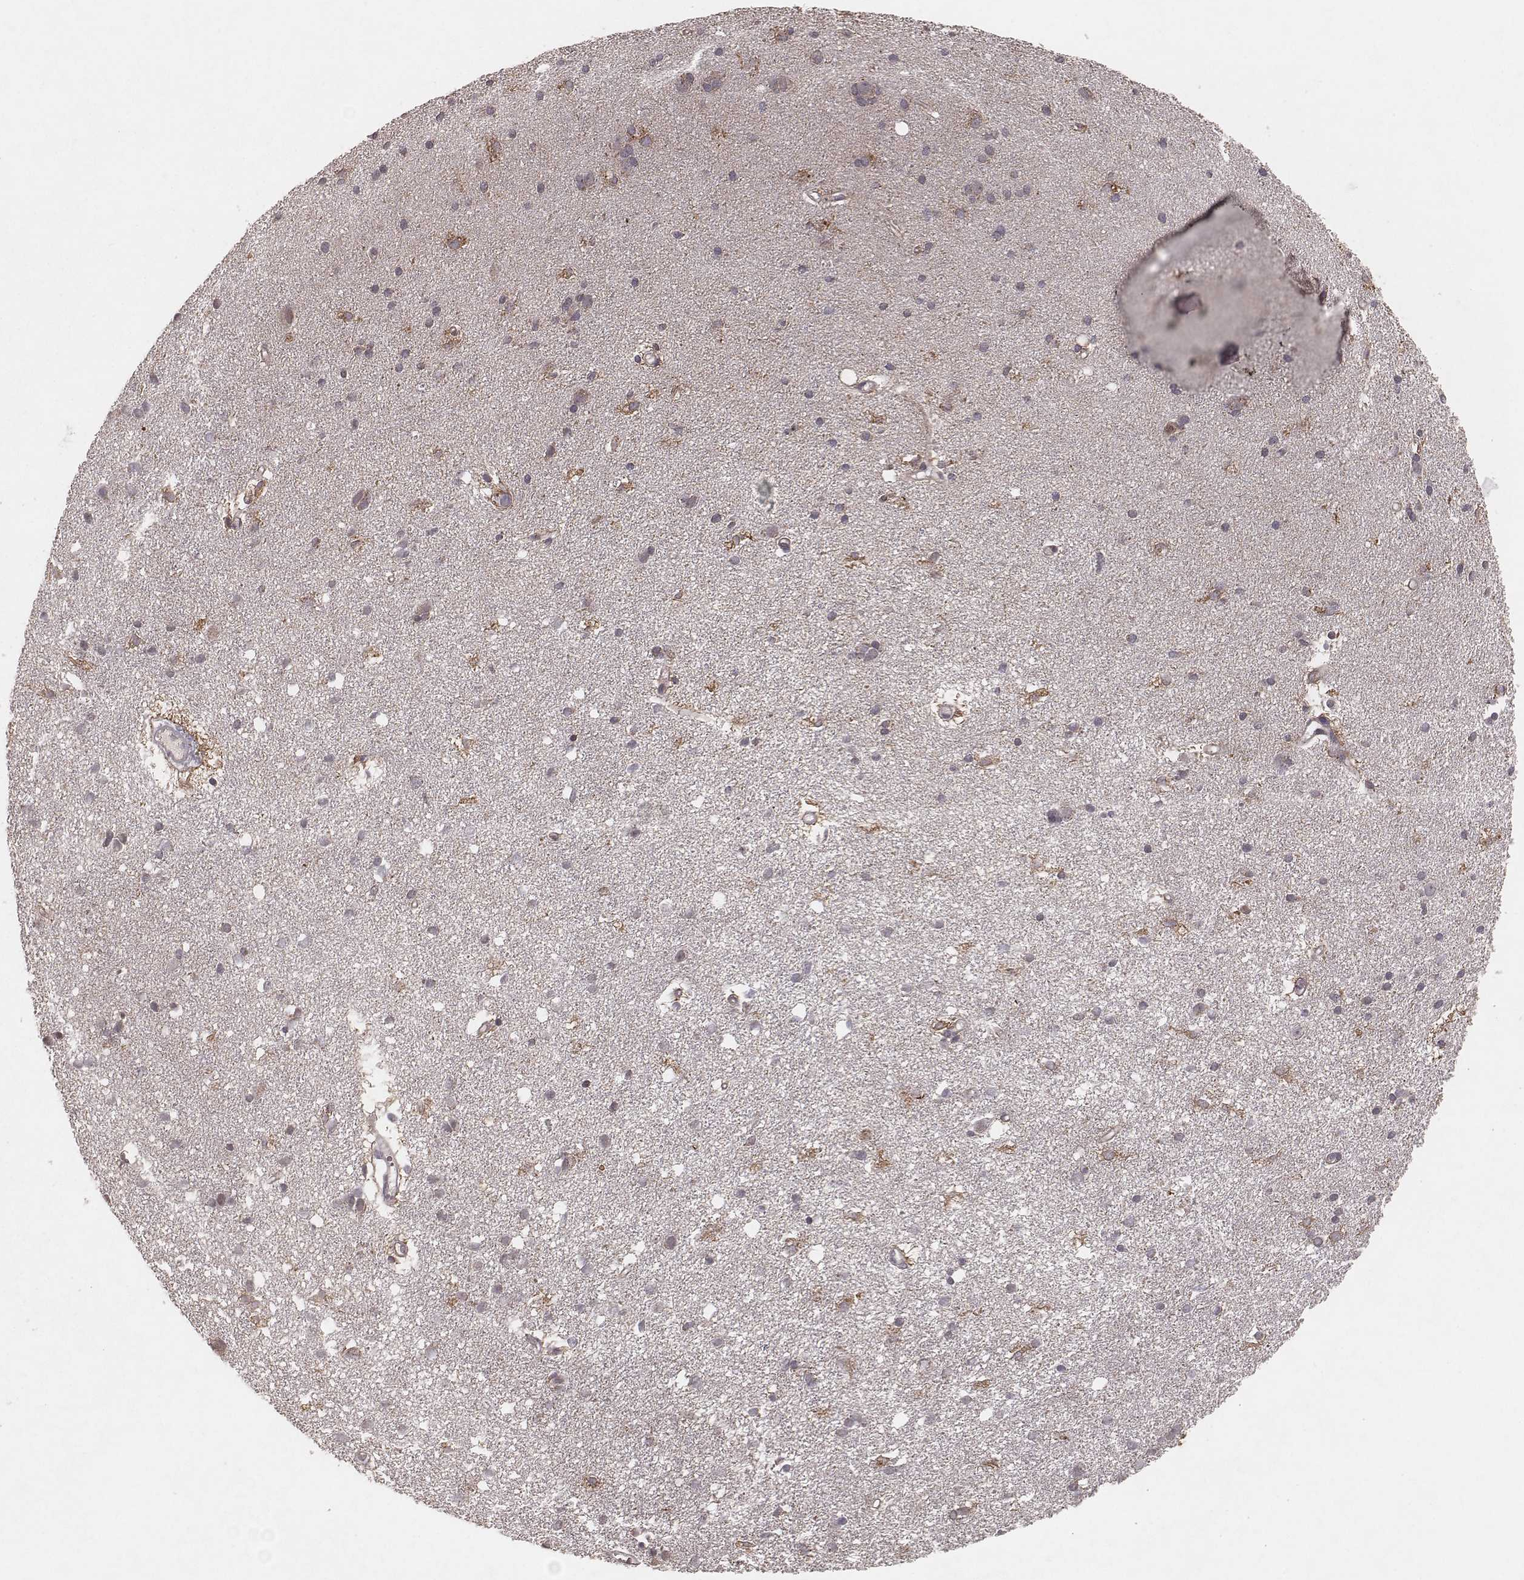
{"staining": {"intensity": "negative", "quantity": "none", "location": "none"}, "tissue": "cerebral cortex", "cell_type": "Endothelial cells", "image_type": "normal", "snomed": [{"axis": "morphology", "description": "Normal tissue, NOS"}, {"axis": "morphology", "description": "Glioma, malignant, High grade"}, {"axis": "topography", "description": "Cerebral cortex"}], "caption": "Immunohistochemistry (IHC) micrograph of unremarkable cerebral cortex stained for a protein (brown), which demonstrates no positivity in endothelial cells. Nuclei are stained in blue.", "gene": "NDUFA7", "patient": {"sex": "male", "age": 71}}